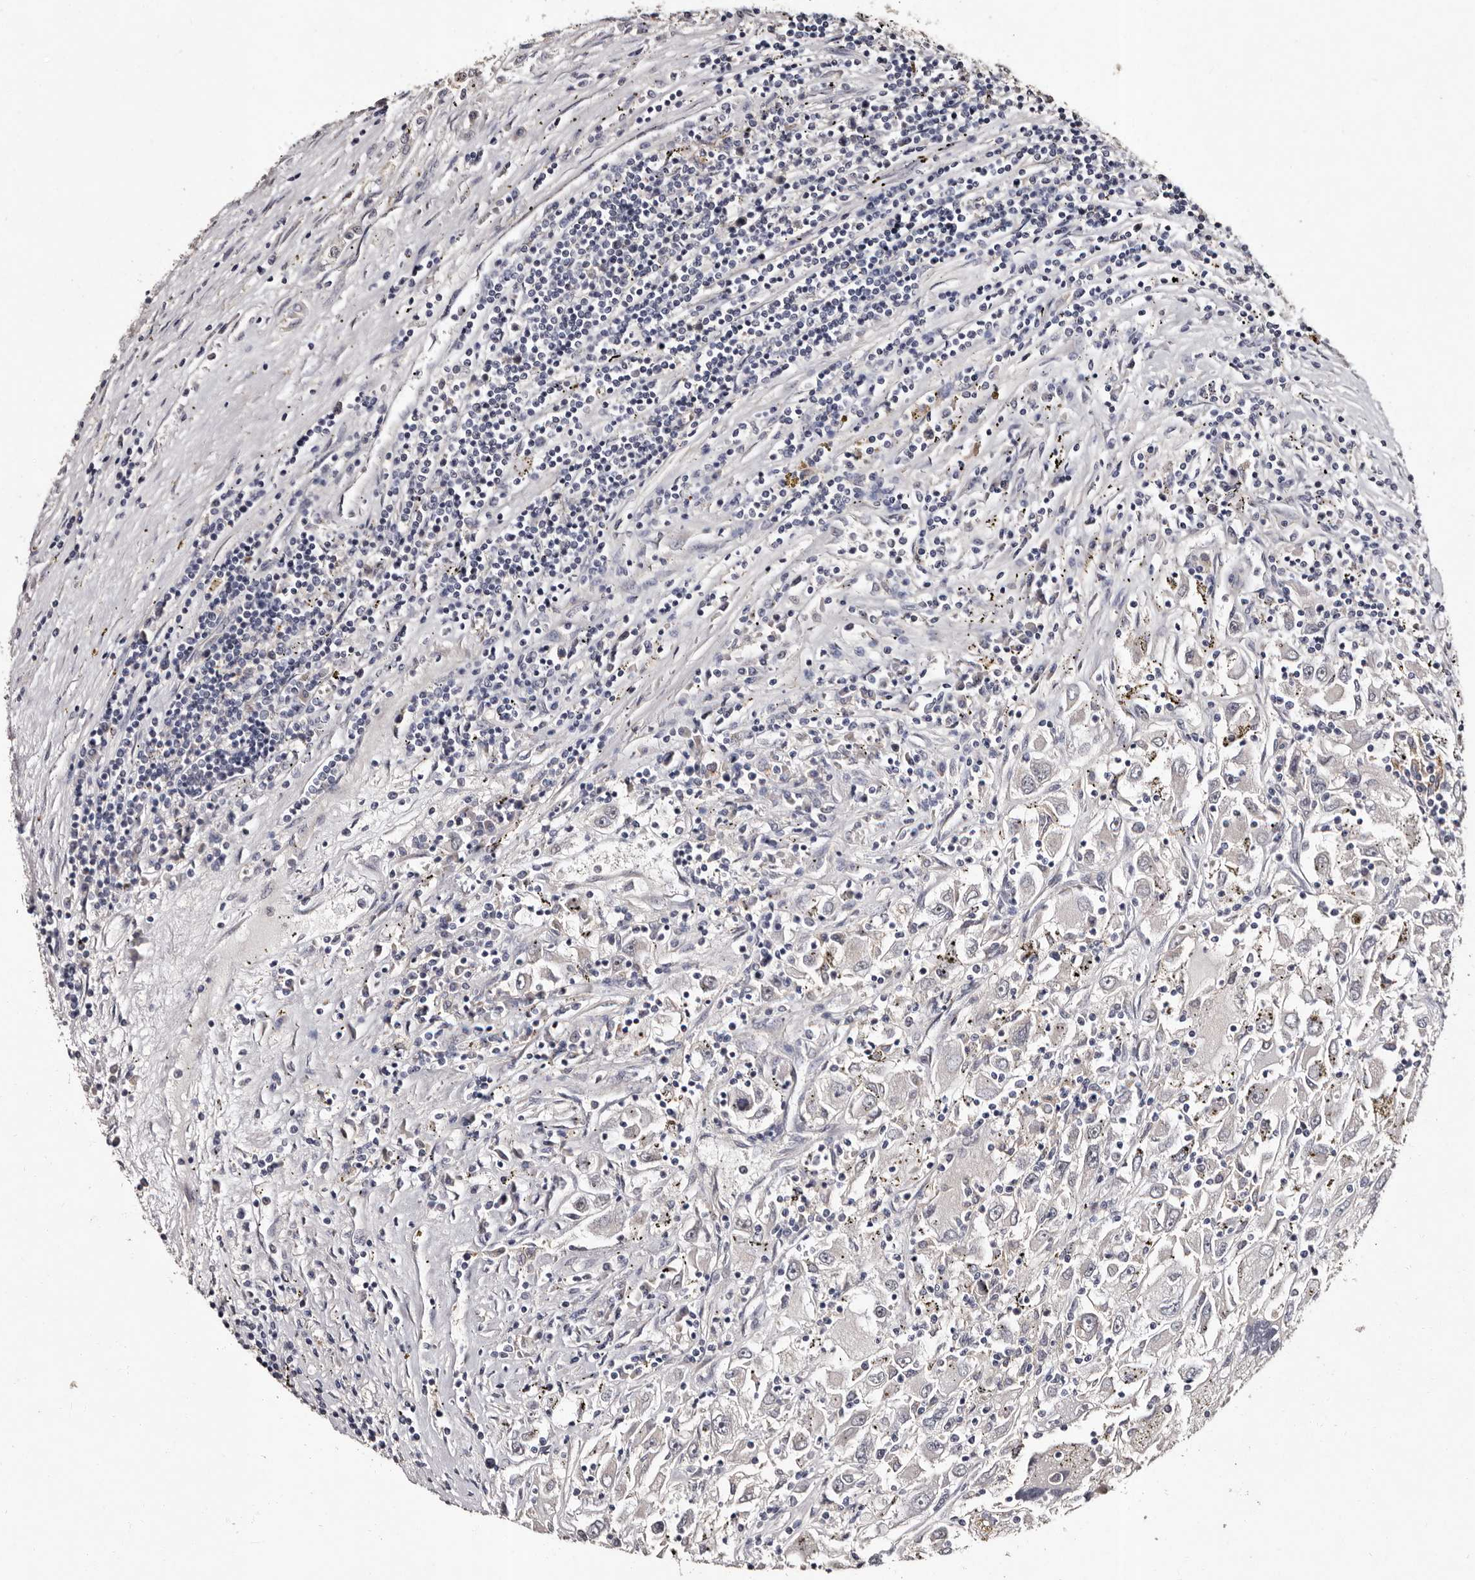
{"staining": {"intensity": "negative", "quantity": "none", "location": "none"}, "tissue": "renal cancer", "cell_type": "Tumor cells", "image_type": "cancer", "snomed": [{"axis": "morphology", "description": "Adenocarcinoma, NOS"}, {"axis": "topography", "description": "Kidney"}], "caption": "A histopathology image of renal cancer (adenocarcinoma) stained for a protein reveals no brown staining in tumor cells.", "gene": "FAM91A1", "patient": {"sex": "female", "age": 52}}